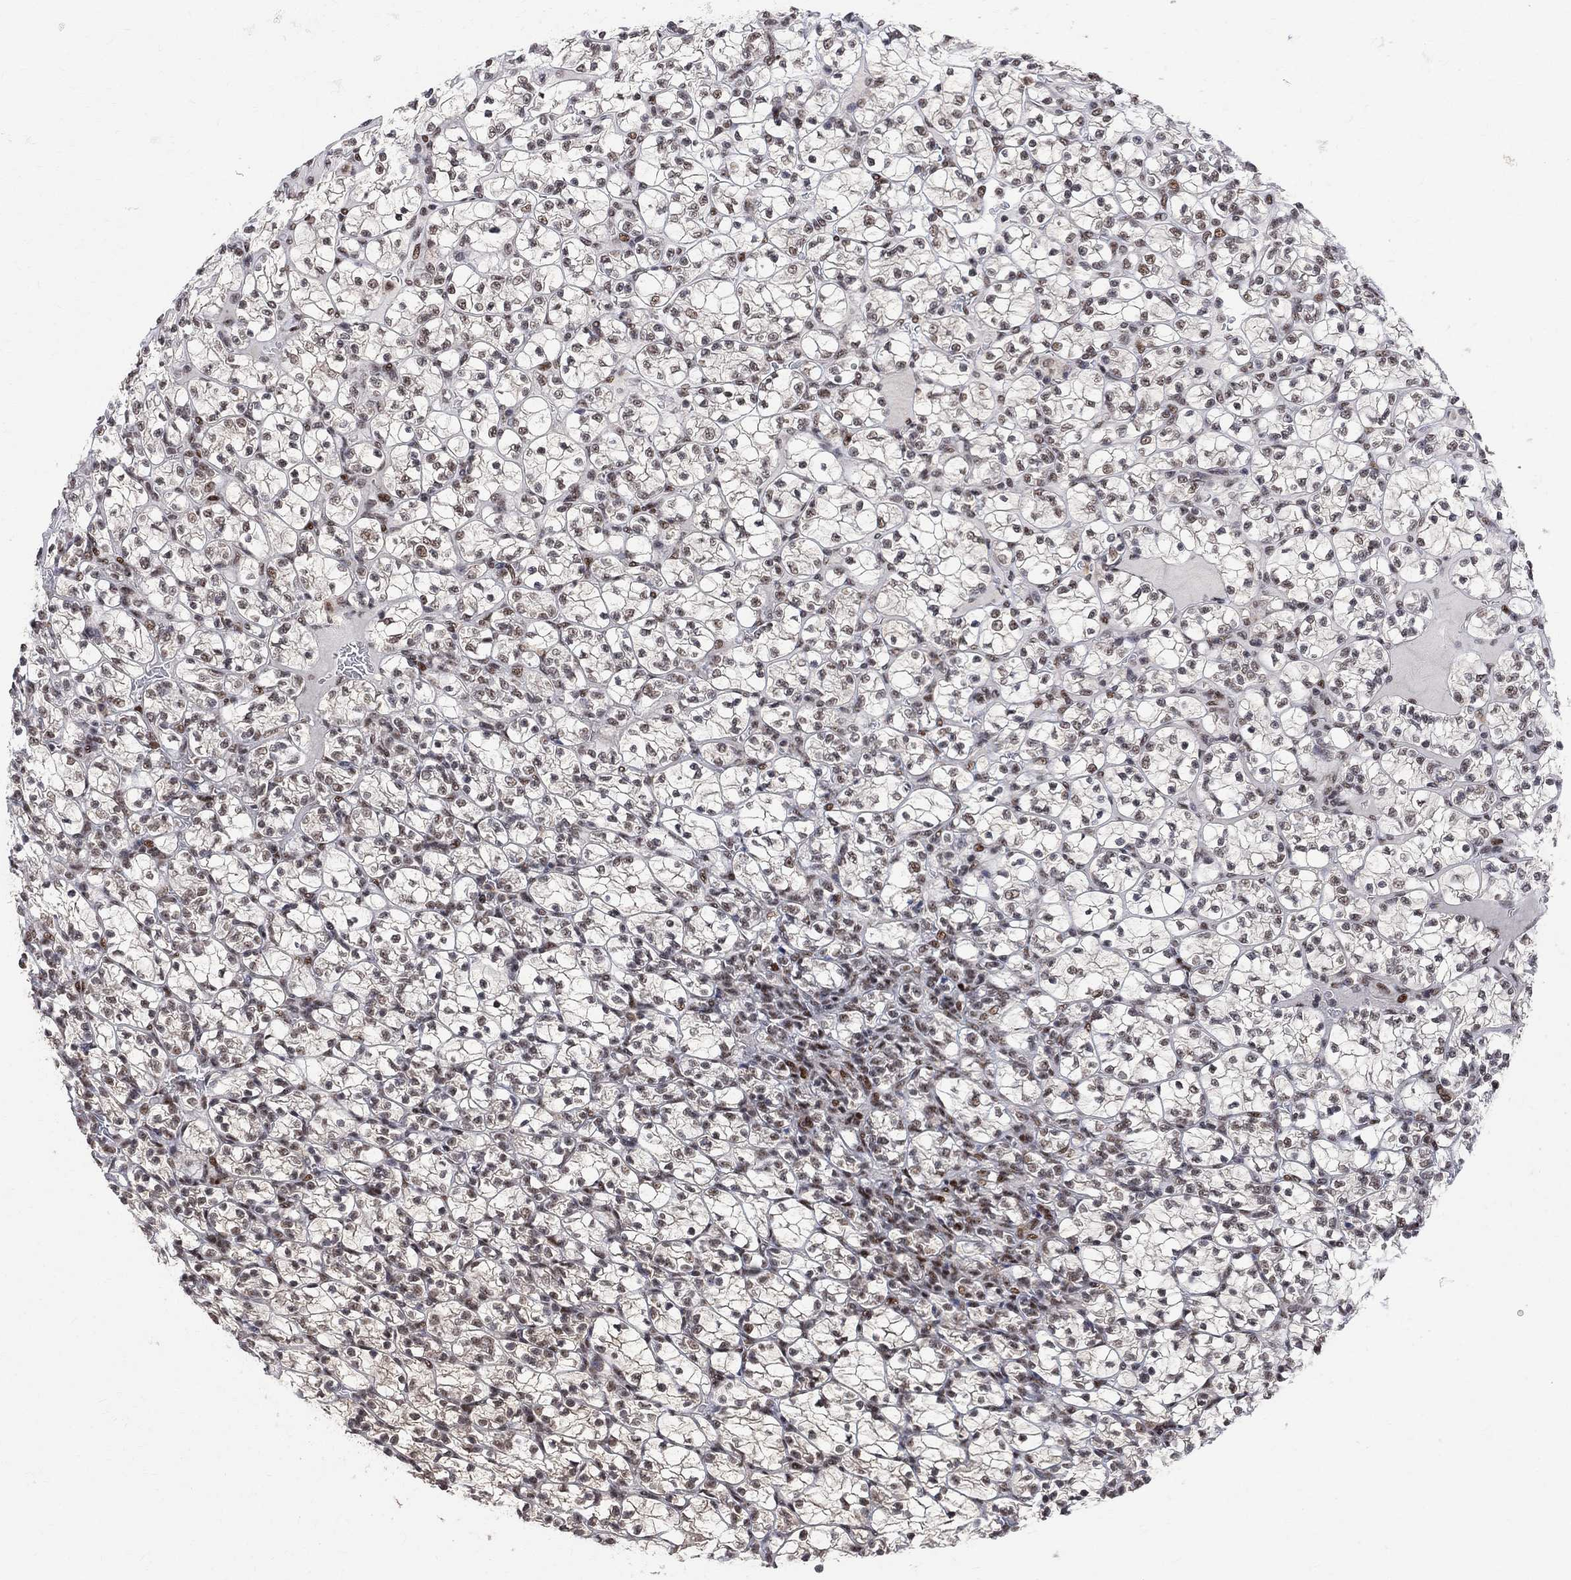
{"staining": {"intensity": "moderate", "quantity": "<25%", "location": "nuclear"}, "tissue": "renal cancer", "cell_type": "Tumor cells", "image_type": "cancer", "snomed": [{"axis": "morphology", "description": "Adenocarcinoma, NOS"}, {"axis": "topography", "description": "Kidney"}], "caption": "DAB (3,3'-diaminobenzidine) immunohistochemical staining of renal adenocarcinoma demonstrates moderate nuclear protein staining in approximately <25% of tumor cells.", "gene": "E4F1", "patient": {"sex": "female", "age": 89}}